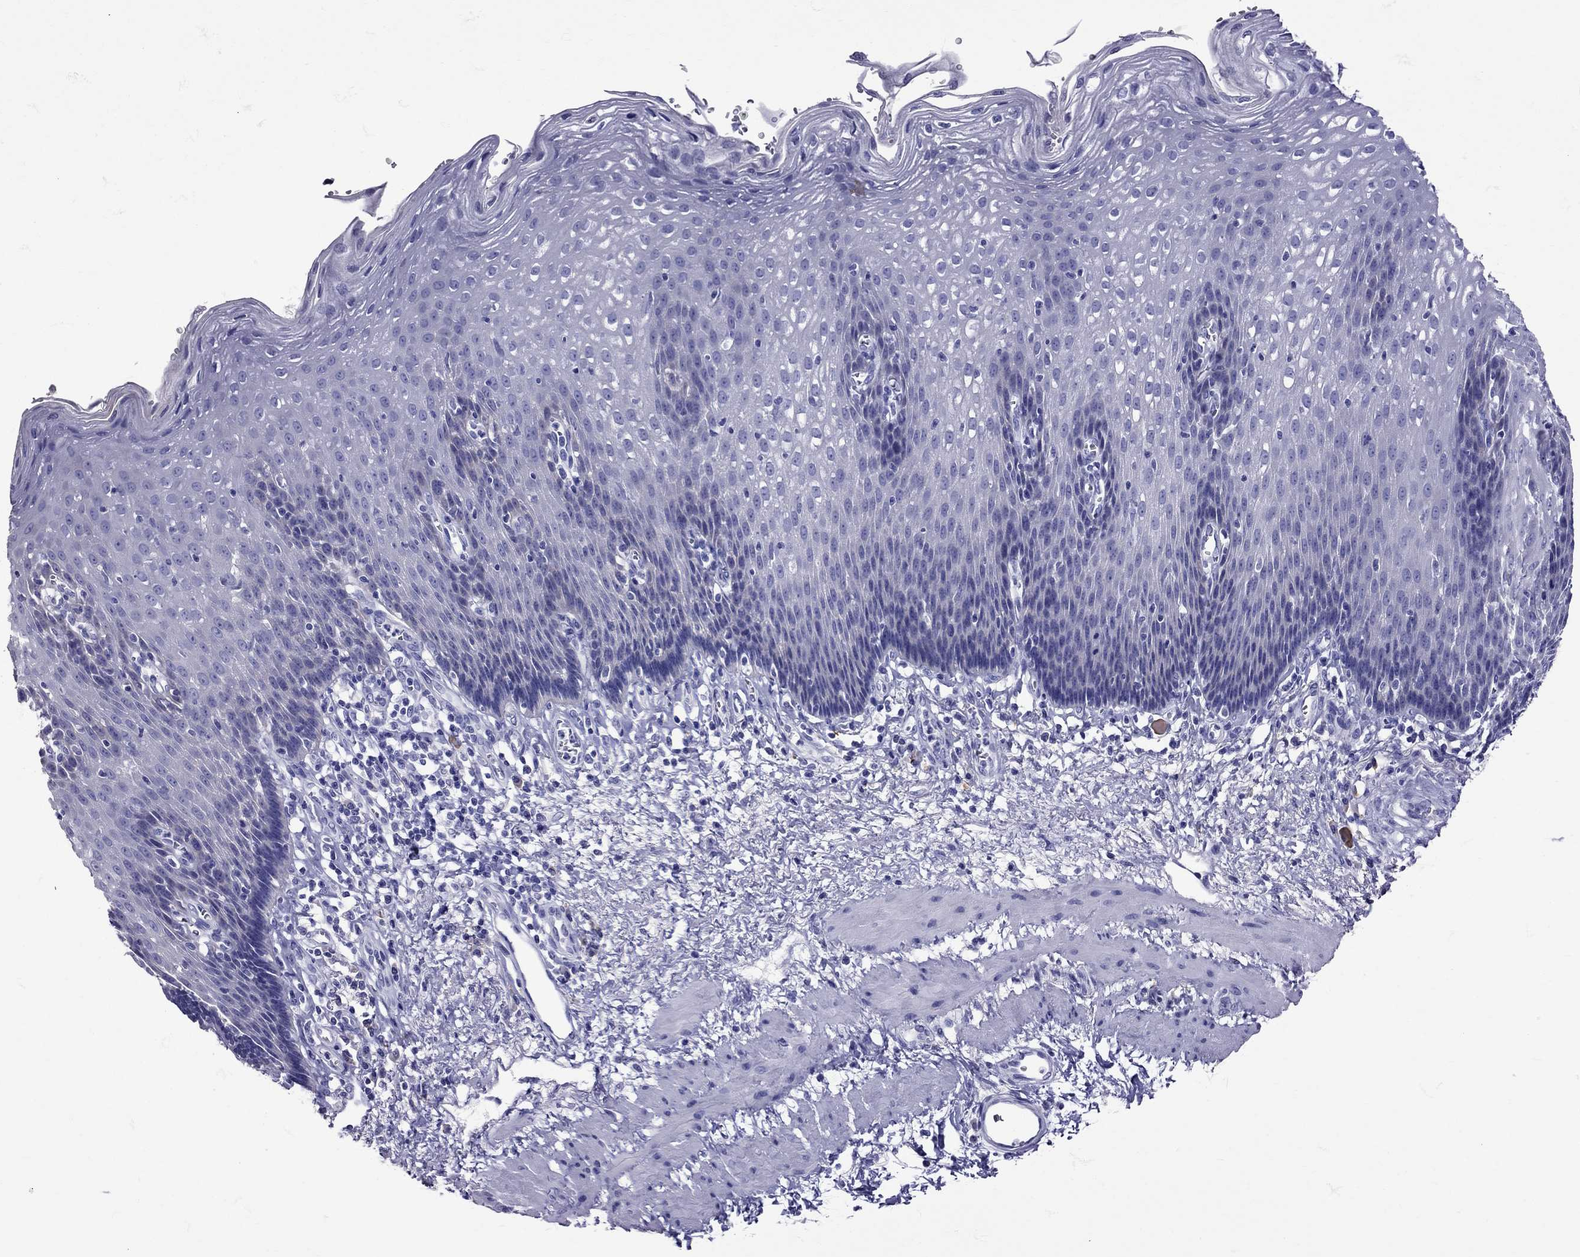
{"staining": {"intensity": "negative", "quantity": "none", "location": "none"}, "tissue": "esophagus", "cell_type": "Squamous epithelial cells", "image_type": "normal", "snomed": [{"axis": "morphology", "description": "Normal tissue, NOS"}, {"axis": "topography", "description": "Esophagus"}], "caption": "IHC of normal human esophagus demonstrates no staining in squamous epithelial cells.", "gene": "TBR1", "patient": {"sex": "male", "age": 57}}